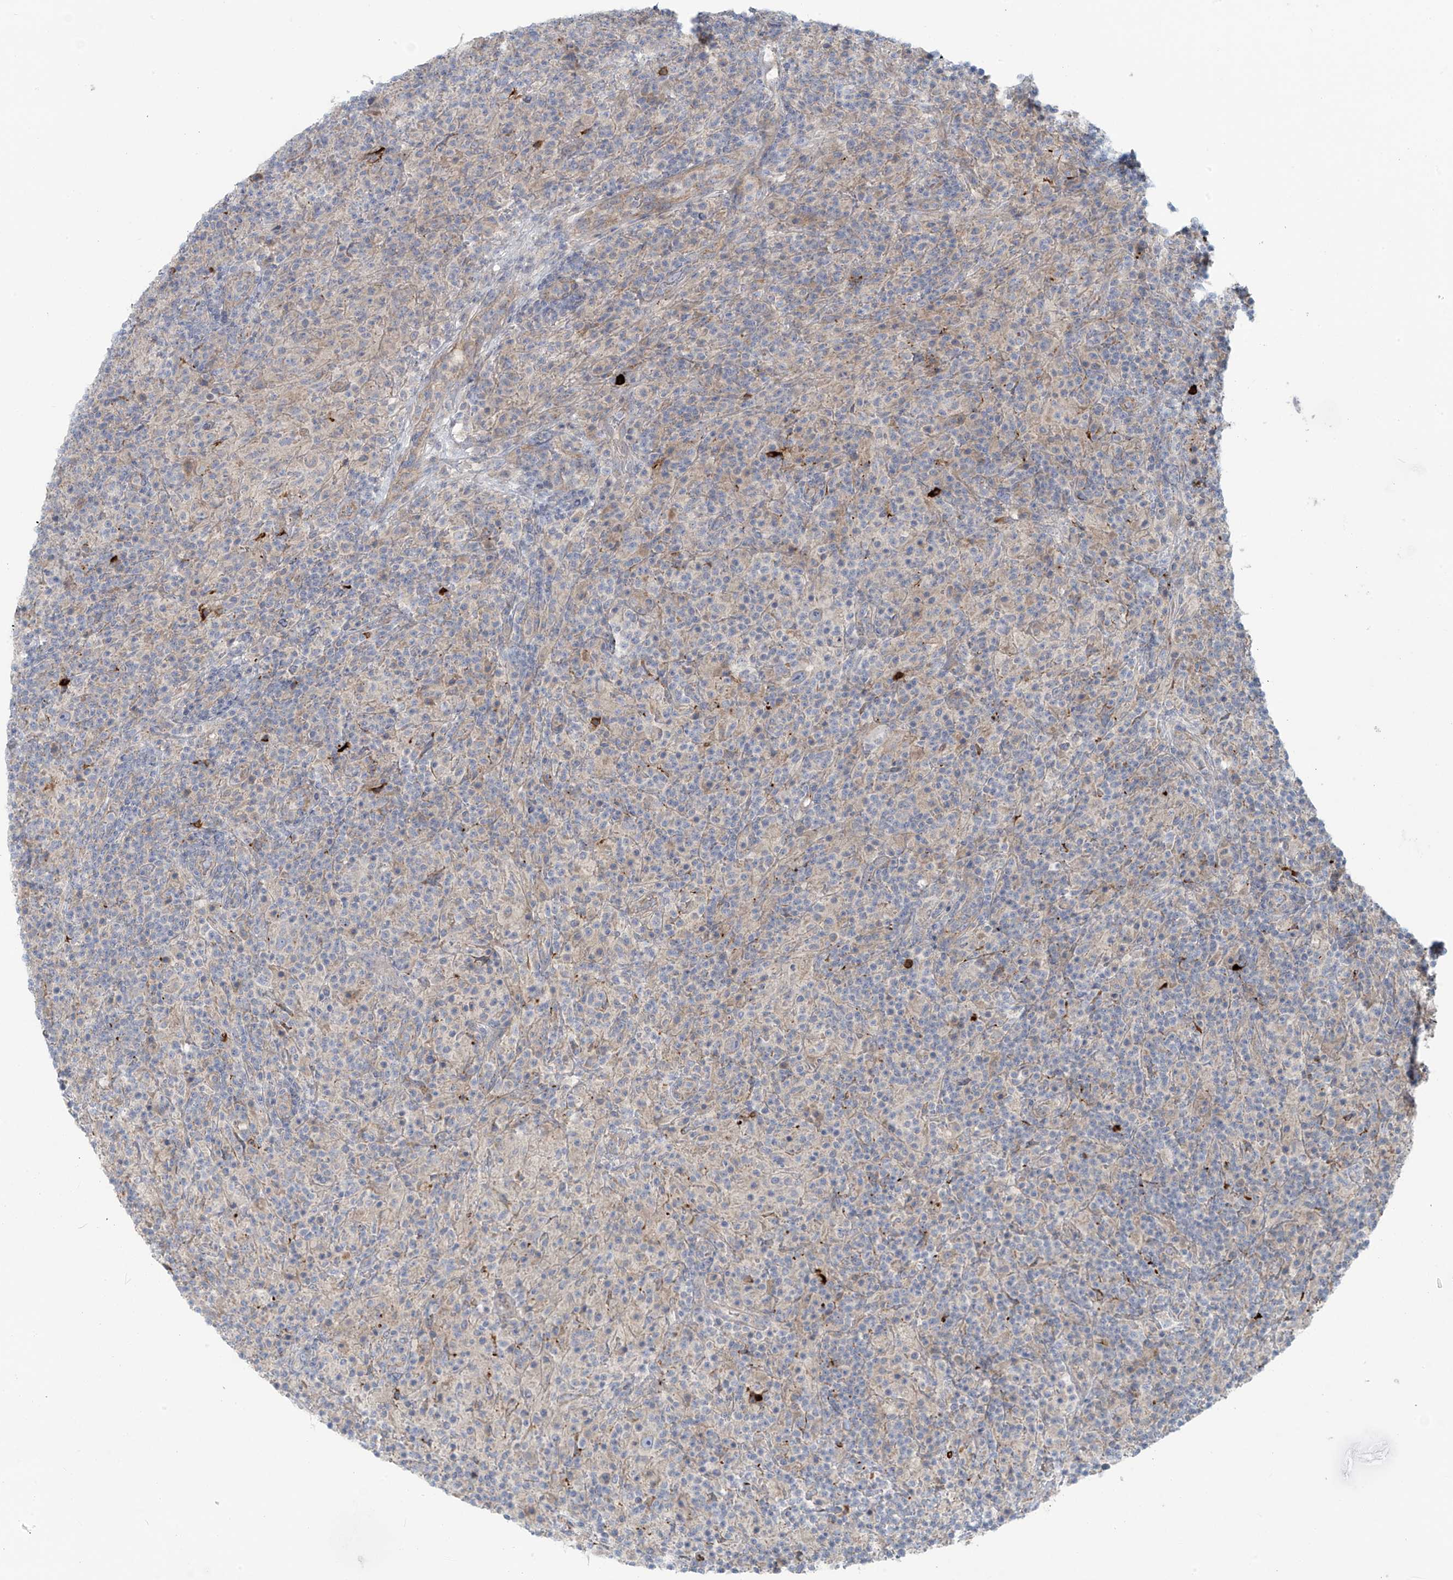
{"staining": {"intensity": "negative", "quantity": "none", "location": "none"}, "tissue": "lymphoma", "cell_type": "Tumor cells", "image_type": "cancer", "snomed": [{"axis": "morphology", "description": "Hodgkin's disease, NOS"}, {"axis": "topography", "description": "Lymph node"}], "caption": "High power microscopy image of an IHC photomicrograph of lymphoma, revealing no significant staining in tumor cells.", "gene": "LZTS3", "patient": {"sex": "male", "age": 70}}